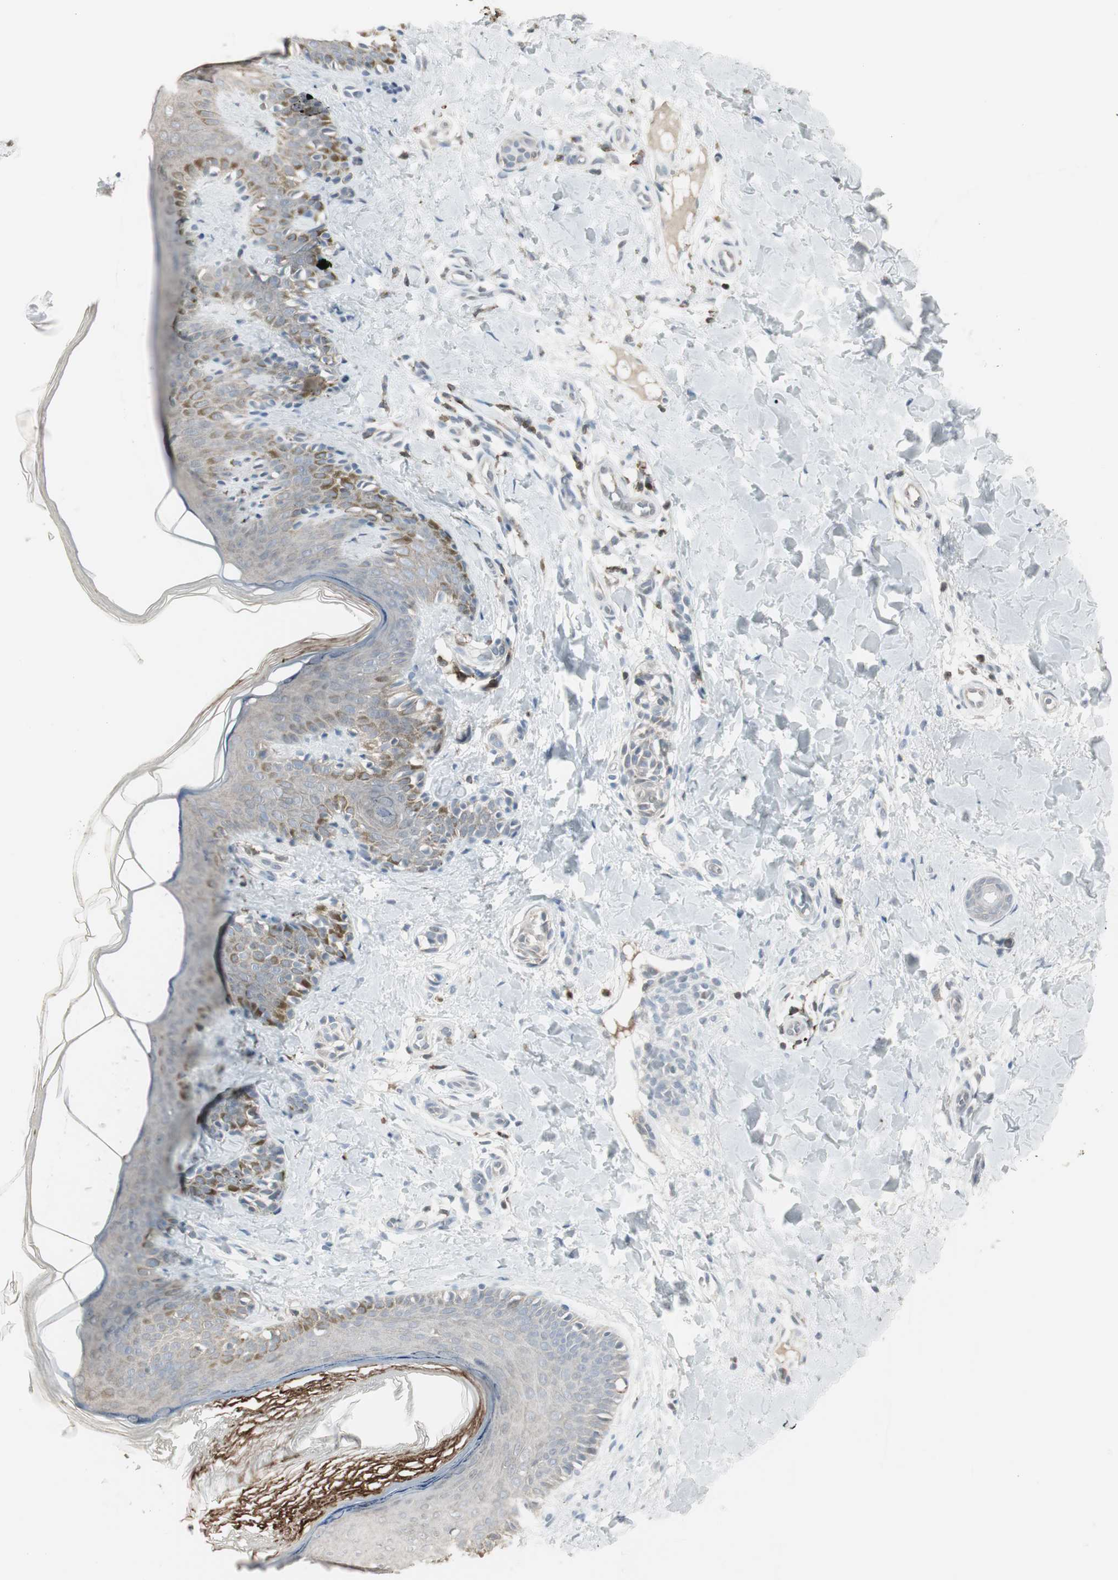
{"staining": {"intensity": "moderate", "quantity": ">75%", "location": "cytoplasmic/membranous"}, "tissue": "skin", "cell_type": "Fibroblasts", "image_type": "normal", "snomed": [{"axis": "morphology", "description": "Normal tissue, NOS"}, {"axis": "topography", "description": "Skin"}], "caption": "Immunohistochemical staining of benign skin shows medium levels of moderate cytoplasmic/membranous staining in about >75% of fibroblasts.", "gene": "MAP4K4", "patient": {"sex": "male", "age": 16}}